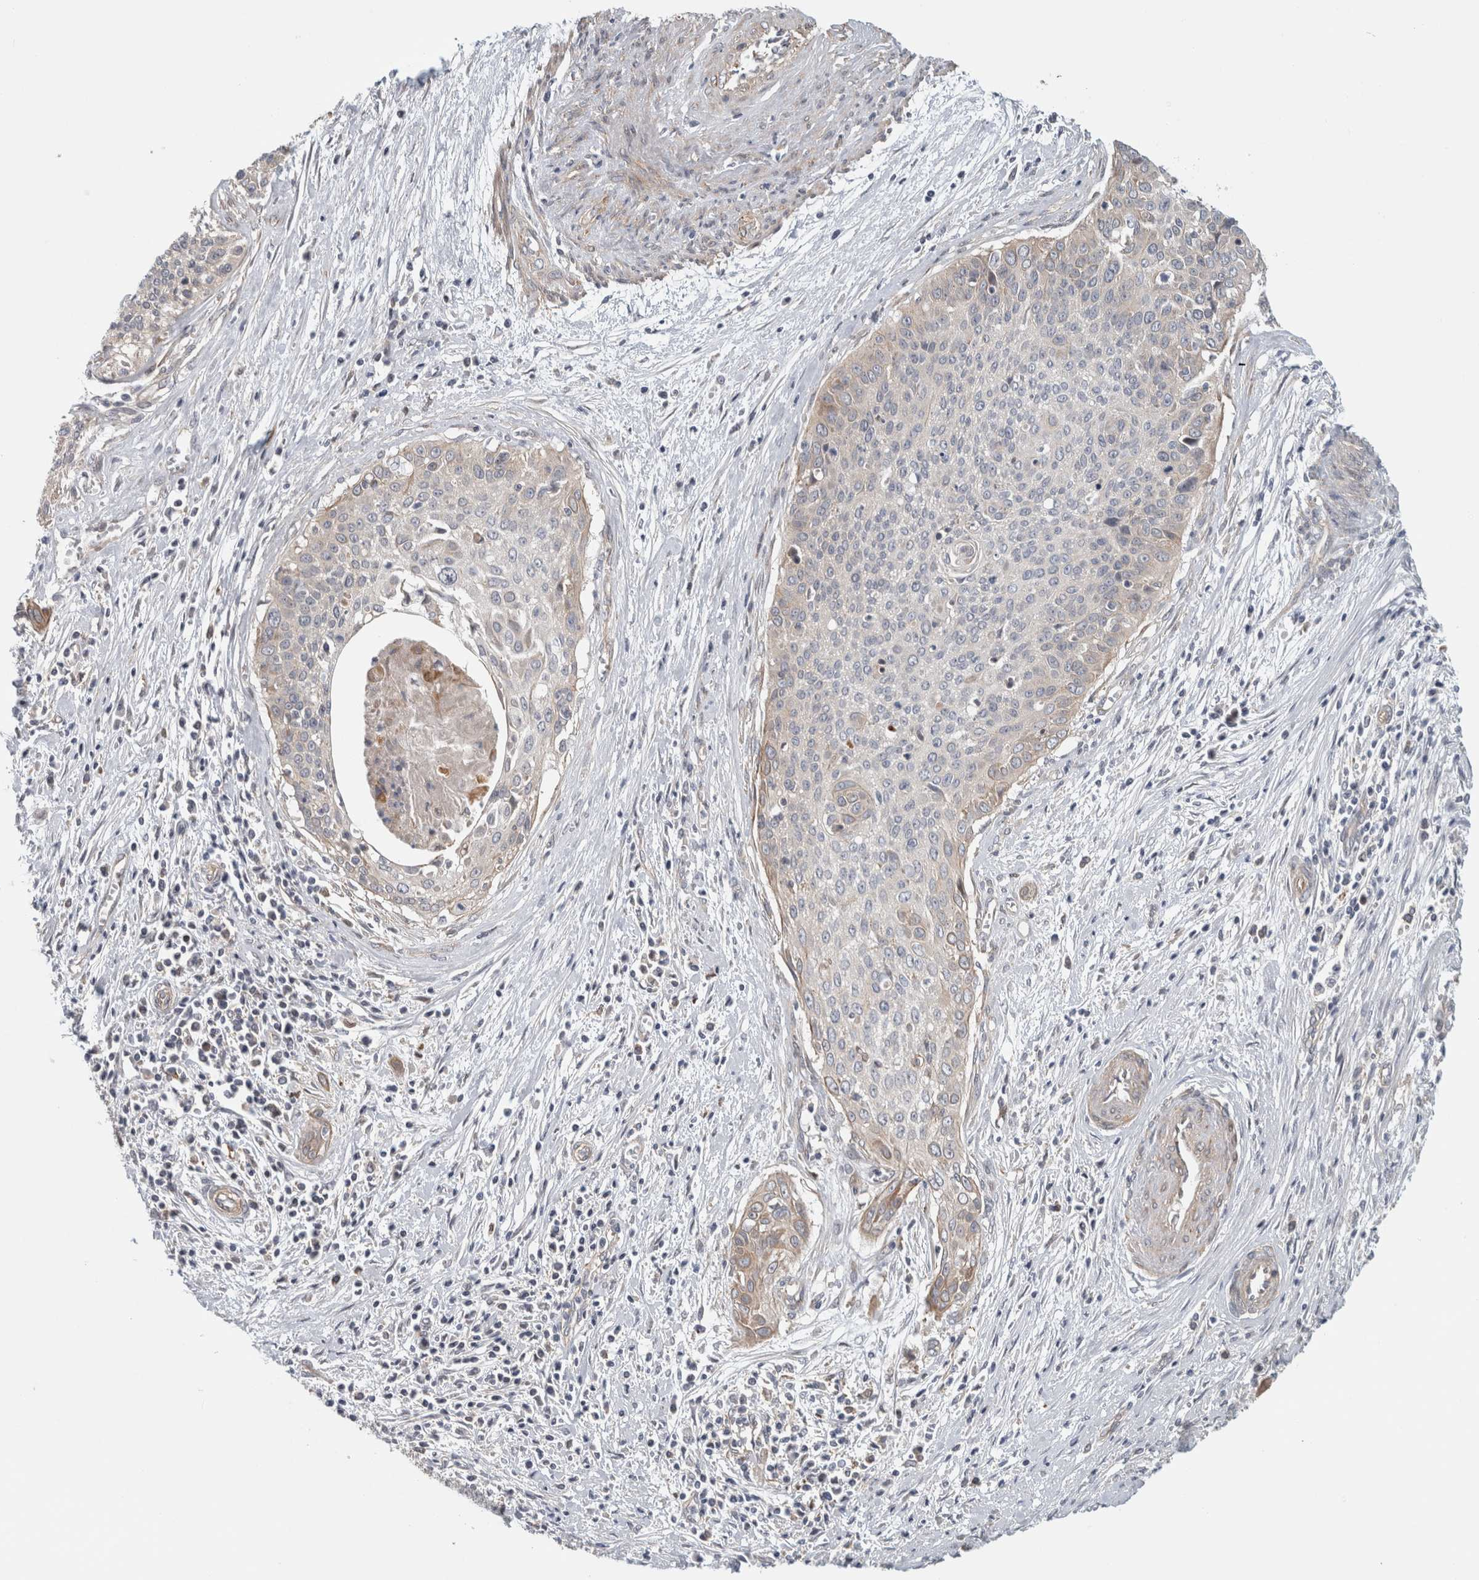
{"staining": {"intensity": "weak", "quantity": "<25%", "location": "cytoplasmic/membranous"}, "tissue": "cervical cancer", "cell_type": "Tumor cells", "image_type": "cancer", "snomed": [{"axis": "morphology", "description": "Squamous cell carcinoma, NOS"}, {"axis": "topography", "description": "Cervix"}], "caption": "Immunohistochemistry (IHC) image of neoplastic tissue: cervical squamous cell carcinoma stained with DAB (3,3'-diaminobenzidine) exhibits no significant protein positivity in tumor cells. The staining is performed using DAB (3,3'-diaminobenzidine) brown chromogen with nuclei counter-stained in using hematoxylin.", "gene": "ZNF804B", "patient": {"sex": "female", "age": 55}}